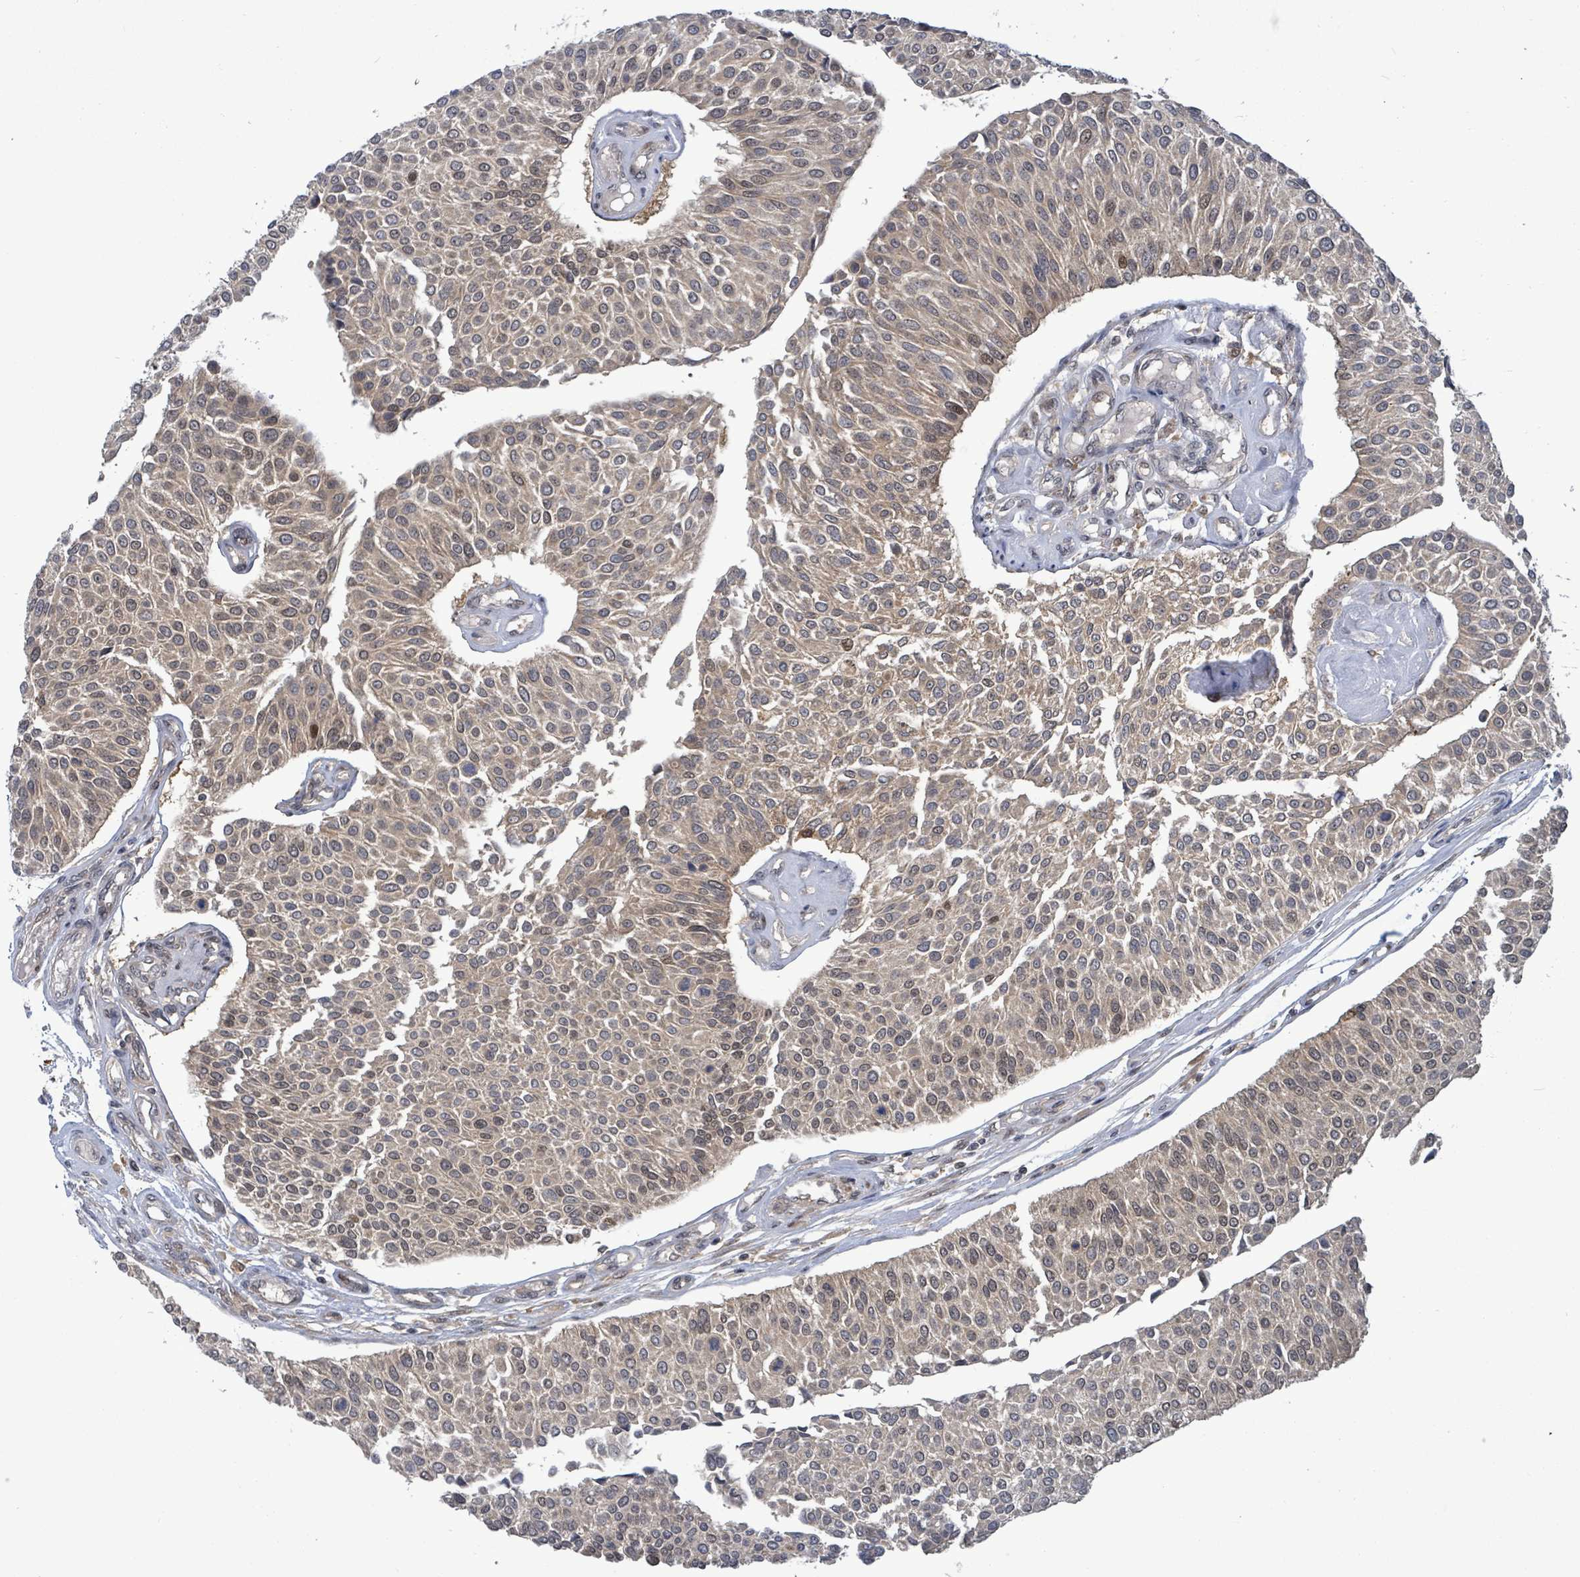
{"staining": {"intensity": "weak", "quantity": "25%-75%", "location": "cytoplasmic/membranous,nuclear"}, "tissue": "urothelial cancer", "cell_type": "Tumor cells", "image_type": "cancer", "snomed": [{"axis": "morphology", "description": "Urothelial carcinoma, NOS"}, {"axis": "topography", "description": "Urinary bladder"}], "caption": "A micrograph of human urothelial cancer stained for a protein displays weak cytoplasmic/membranous and nuclear brown staining in tumor cells.", "gene": "FBXO6", "patient": {"sex": "male", "age": 55}}